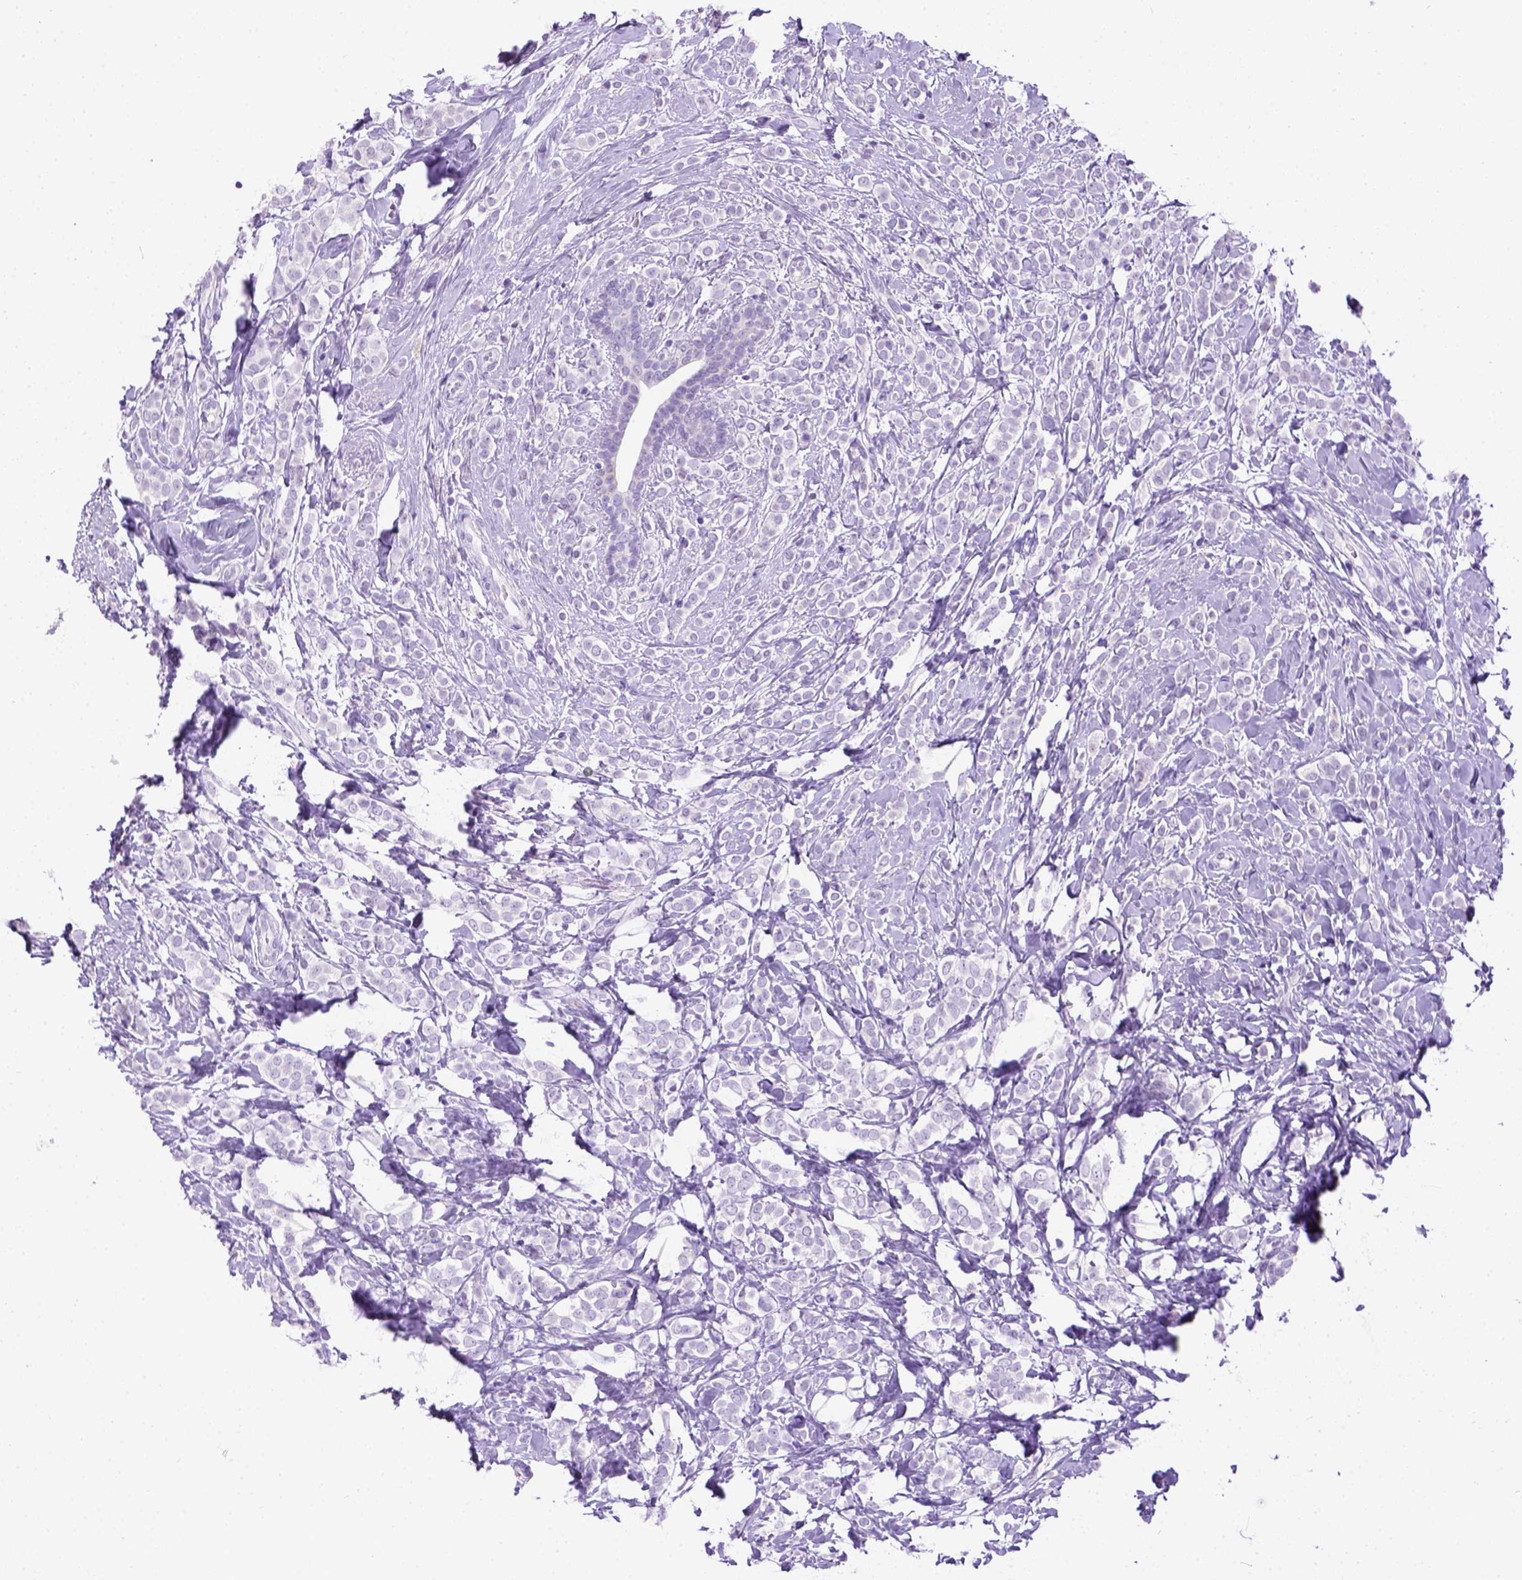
{"staining": {"intensity": "negative", "quantity": "none", "location": "none"}, "tissue": "breast cancer", "cell_type": "Tumor cells", "image_type": "cancer", "snomed": [{"axis": "morphology", "description": "Lobular carcinoma"}, {"axis": "topography", "description": "Breast"}], "caption": "Human breast cancer (lobular carcinoma) stained for a protein using immunohistochemistry demonstrates no staining in tumor cells.", "gene": "TMEM38A", "patient": {"sex": "female", "age": 49}}